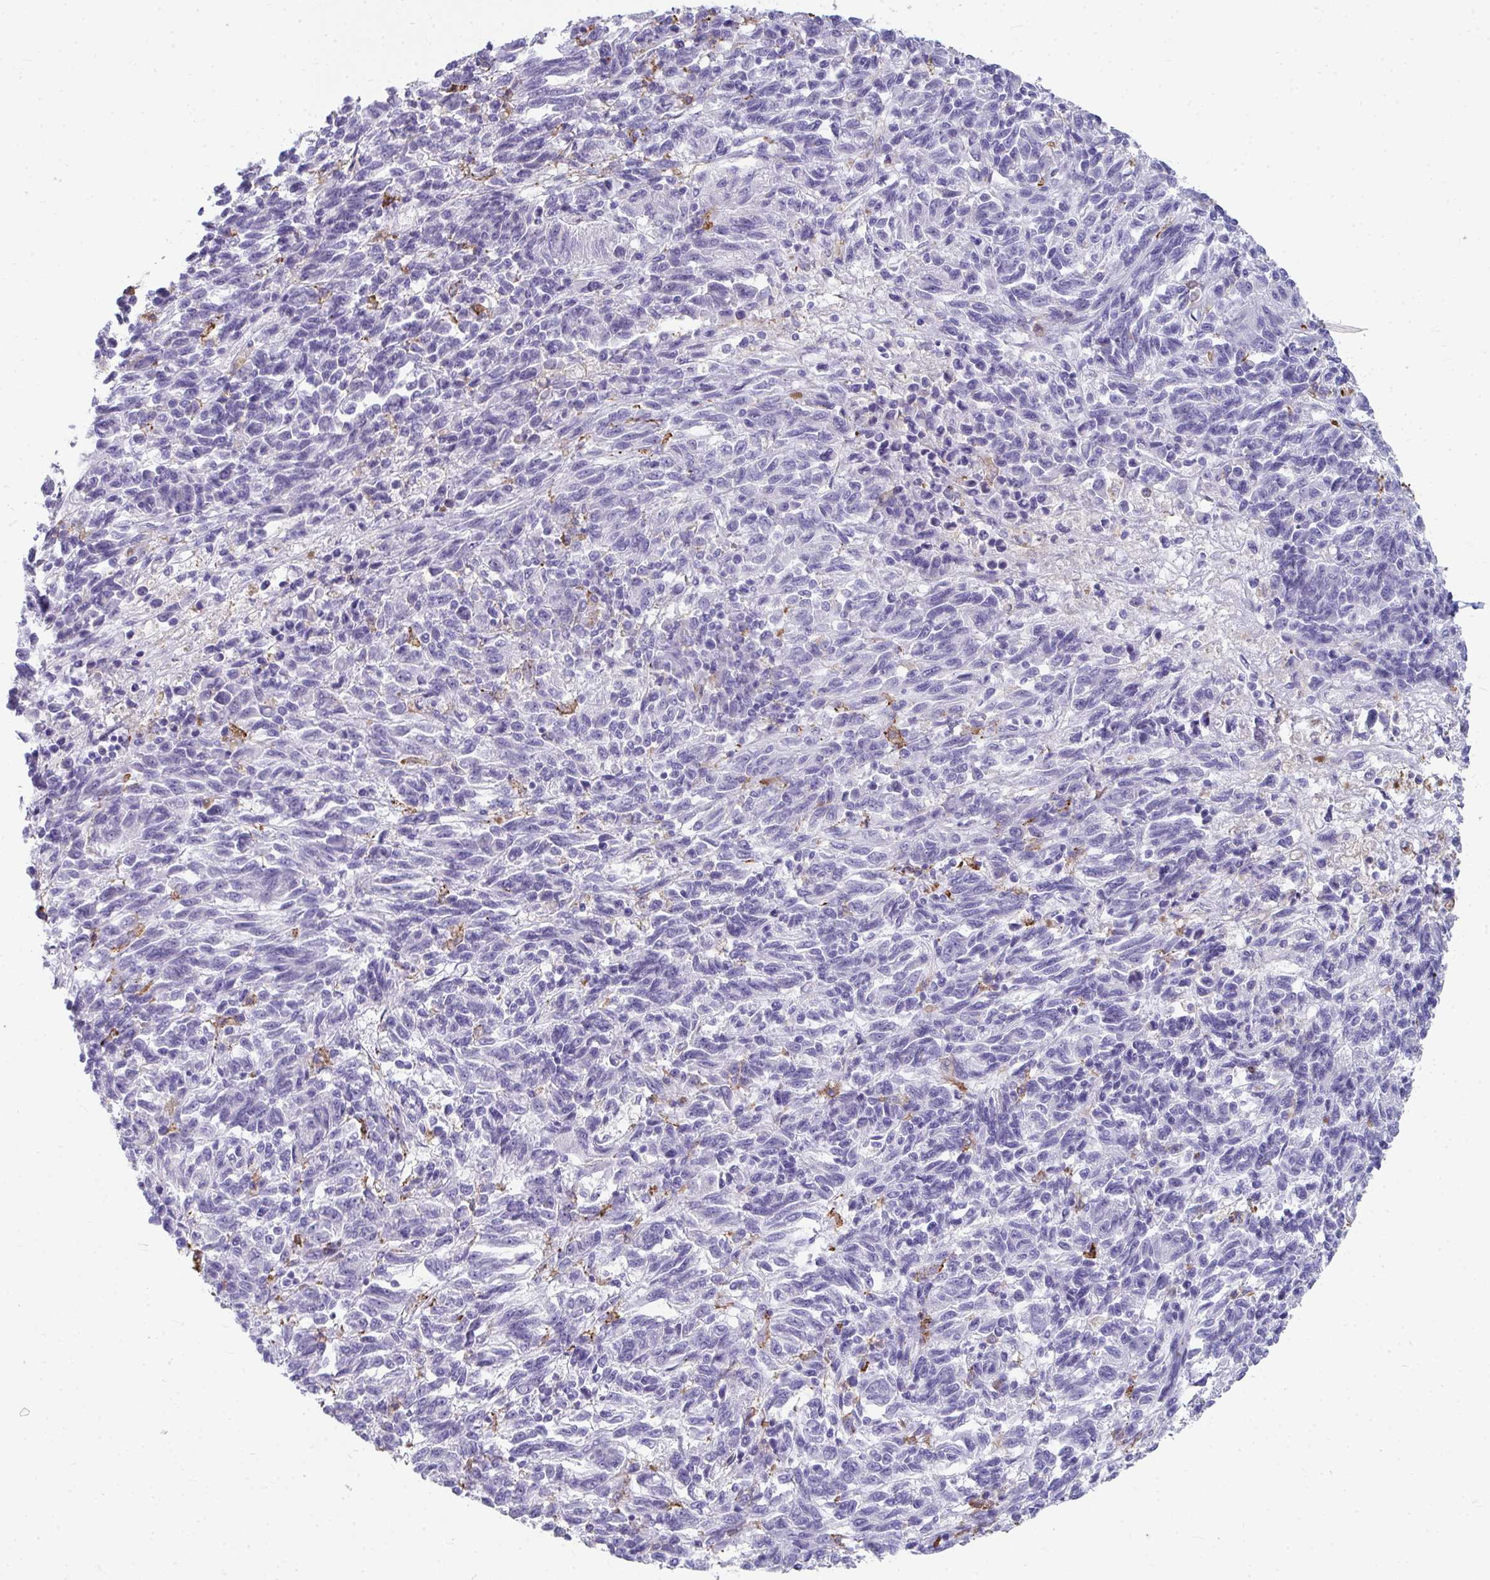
{"staining": {"intensity": "negative", "quantity": "none", "location": "none"}, "tissue": "melanoma", "cell_type": "Tumor cells", "image_type": "cancer", "snomed": [{"axis": "morphology", "description": "Malignant melanoma, Metastatic site"}, {"axis": "topography", "description": "Lung"}], "caption": "Tumor cells show no significant protein expression in melanoma.", "gene": "CD163", "patient": {"sex": "male", "age": 64}}